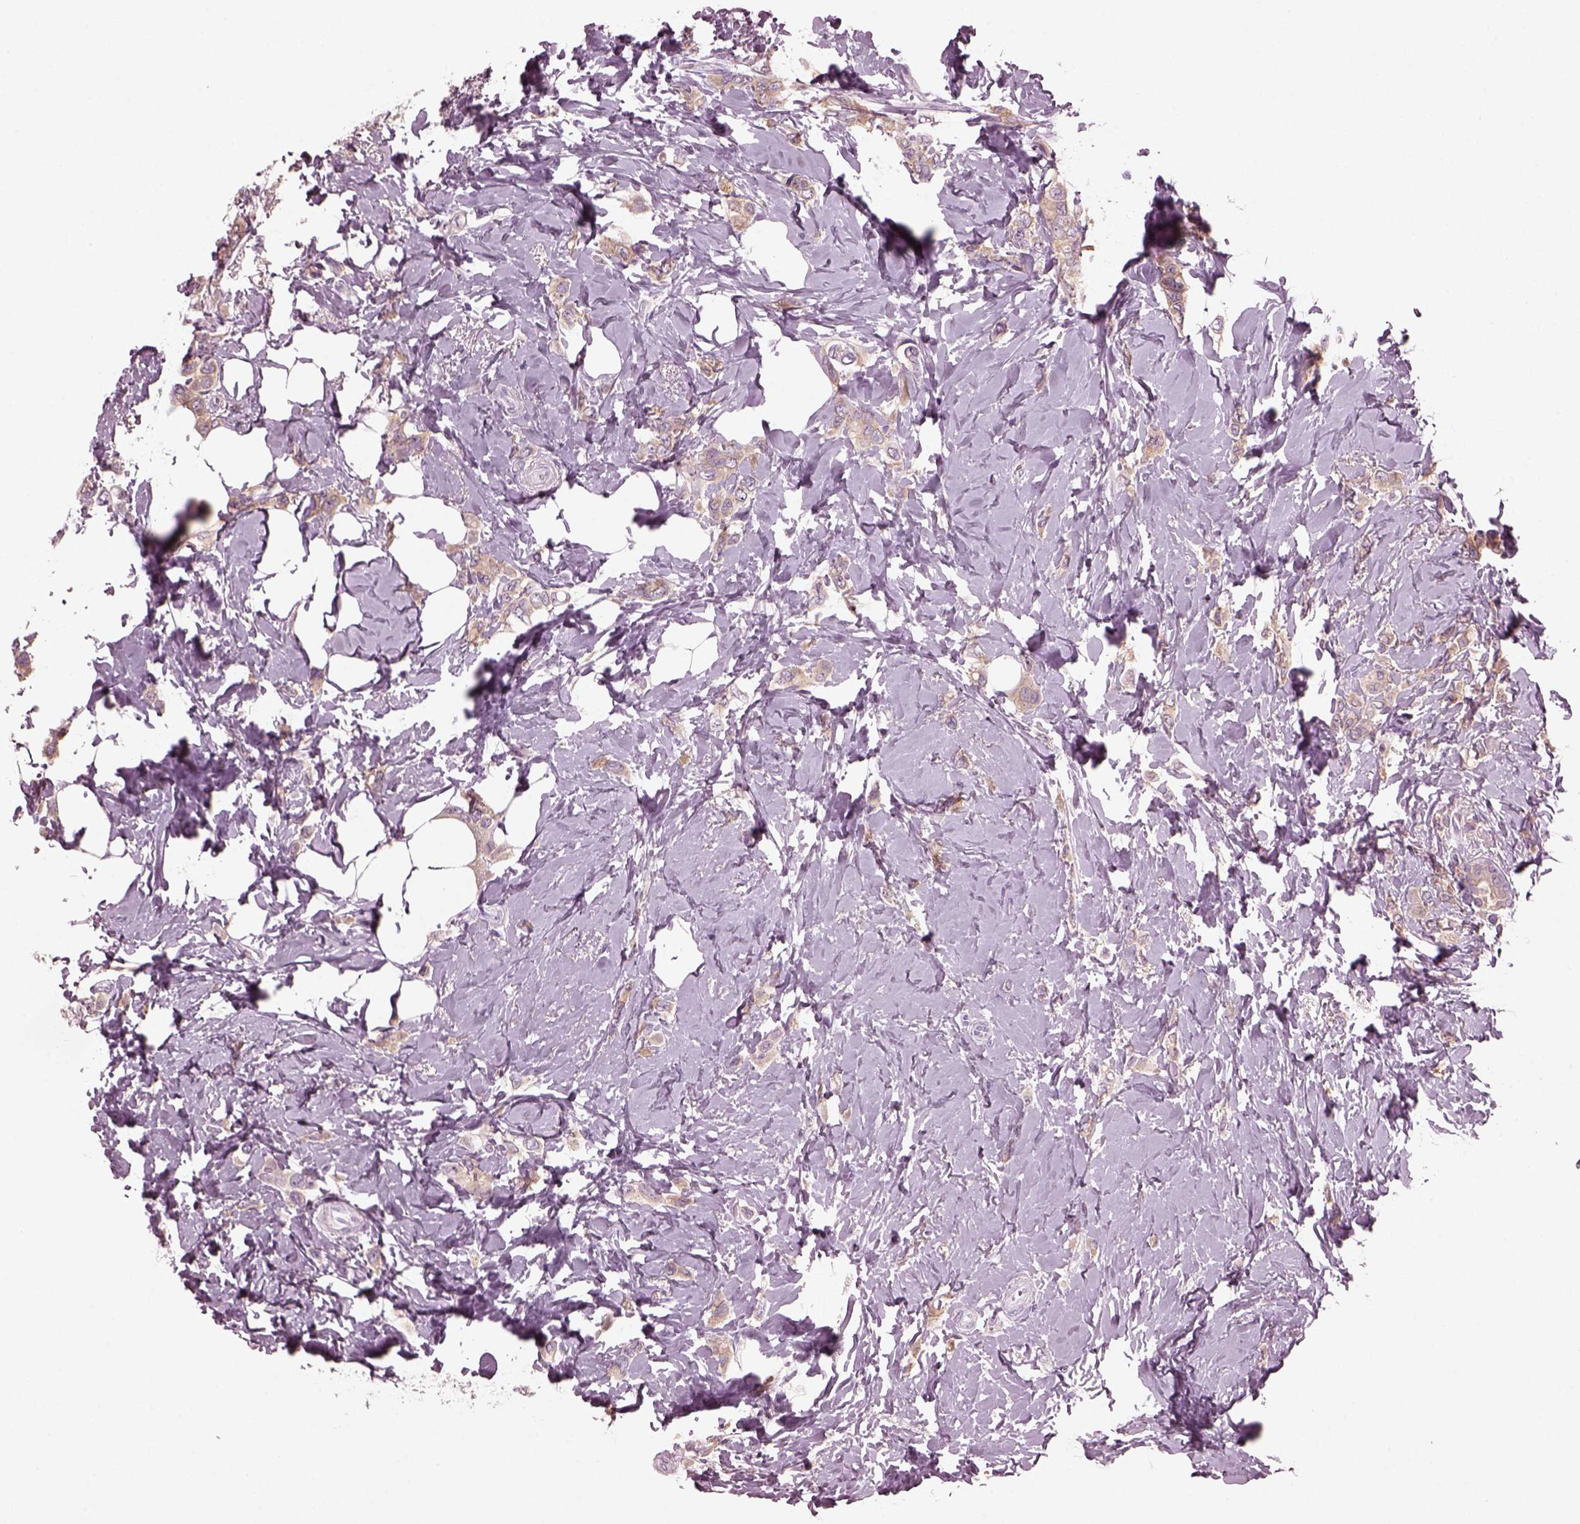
{"staining": {"intensity": "weak", "quantity": ">75%", "location": "cytoplasmic/membranous"}, "tissue": "breast cancer", "cell_type": "Tumor cells", "image_type": "cancer", "snomed": [{"axis": "morphology", "description": "Lobular carcinoma"}, {"axis": "topography", "description": "Breast"}], "caption": "Breast cancer stained for a protein demonstrates weak cytoplasmic/membranous positivity in tumor cells. (IHC, brightfield microscopy, high magnification).", "gene": "SHTN1", "patient": {"sex": "female", "age": 66}}